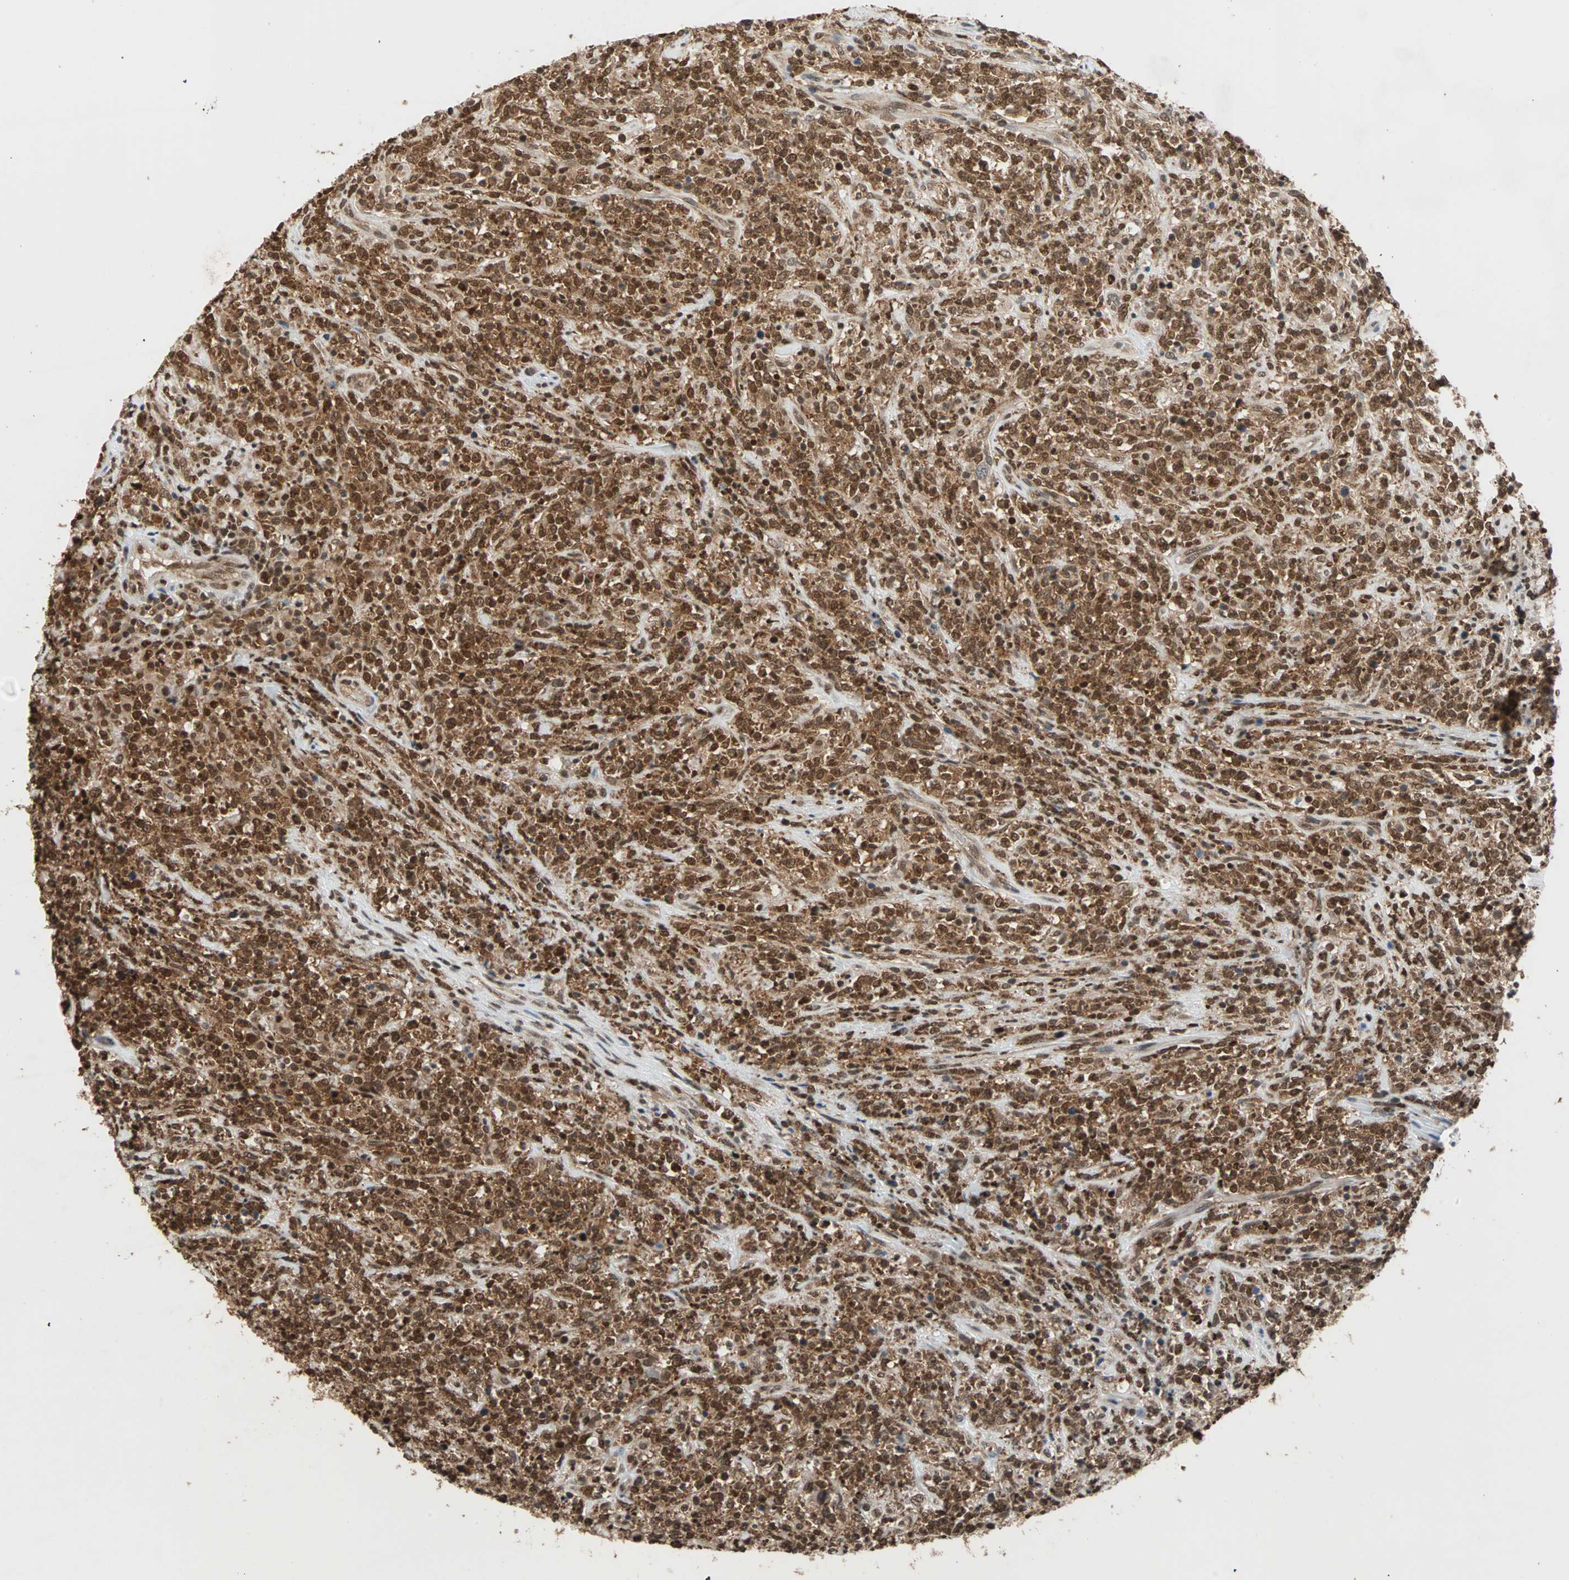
{"staining": {"intensity": "strong", "quantity": ">75%", "location": "nuclear"}, "tissue": "lymphoma", "cell_type": "Tumor cells", "image_type": "cancer", "snomed": [{"axis": "morphology", "description": "Malignant lymphoma, non-Hodgkin's type, High grade"}, {"axis": "topography", "description": "Soft tissue"}], "caption": "DAB immunohistochemical staining of lymphoma shows strong nuclear protein staining in about >75% of tumor cells.", "gene": "DAZAP1", "patient": {"sex": "male", "age": 18}}